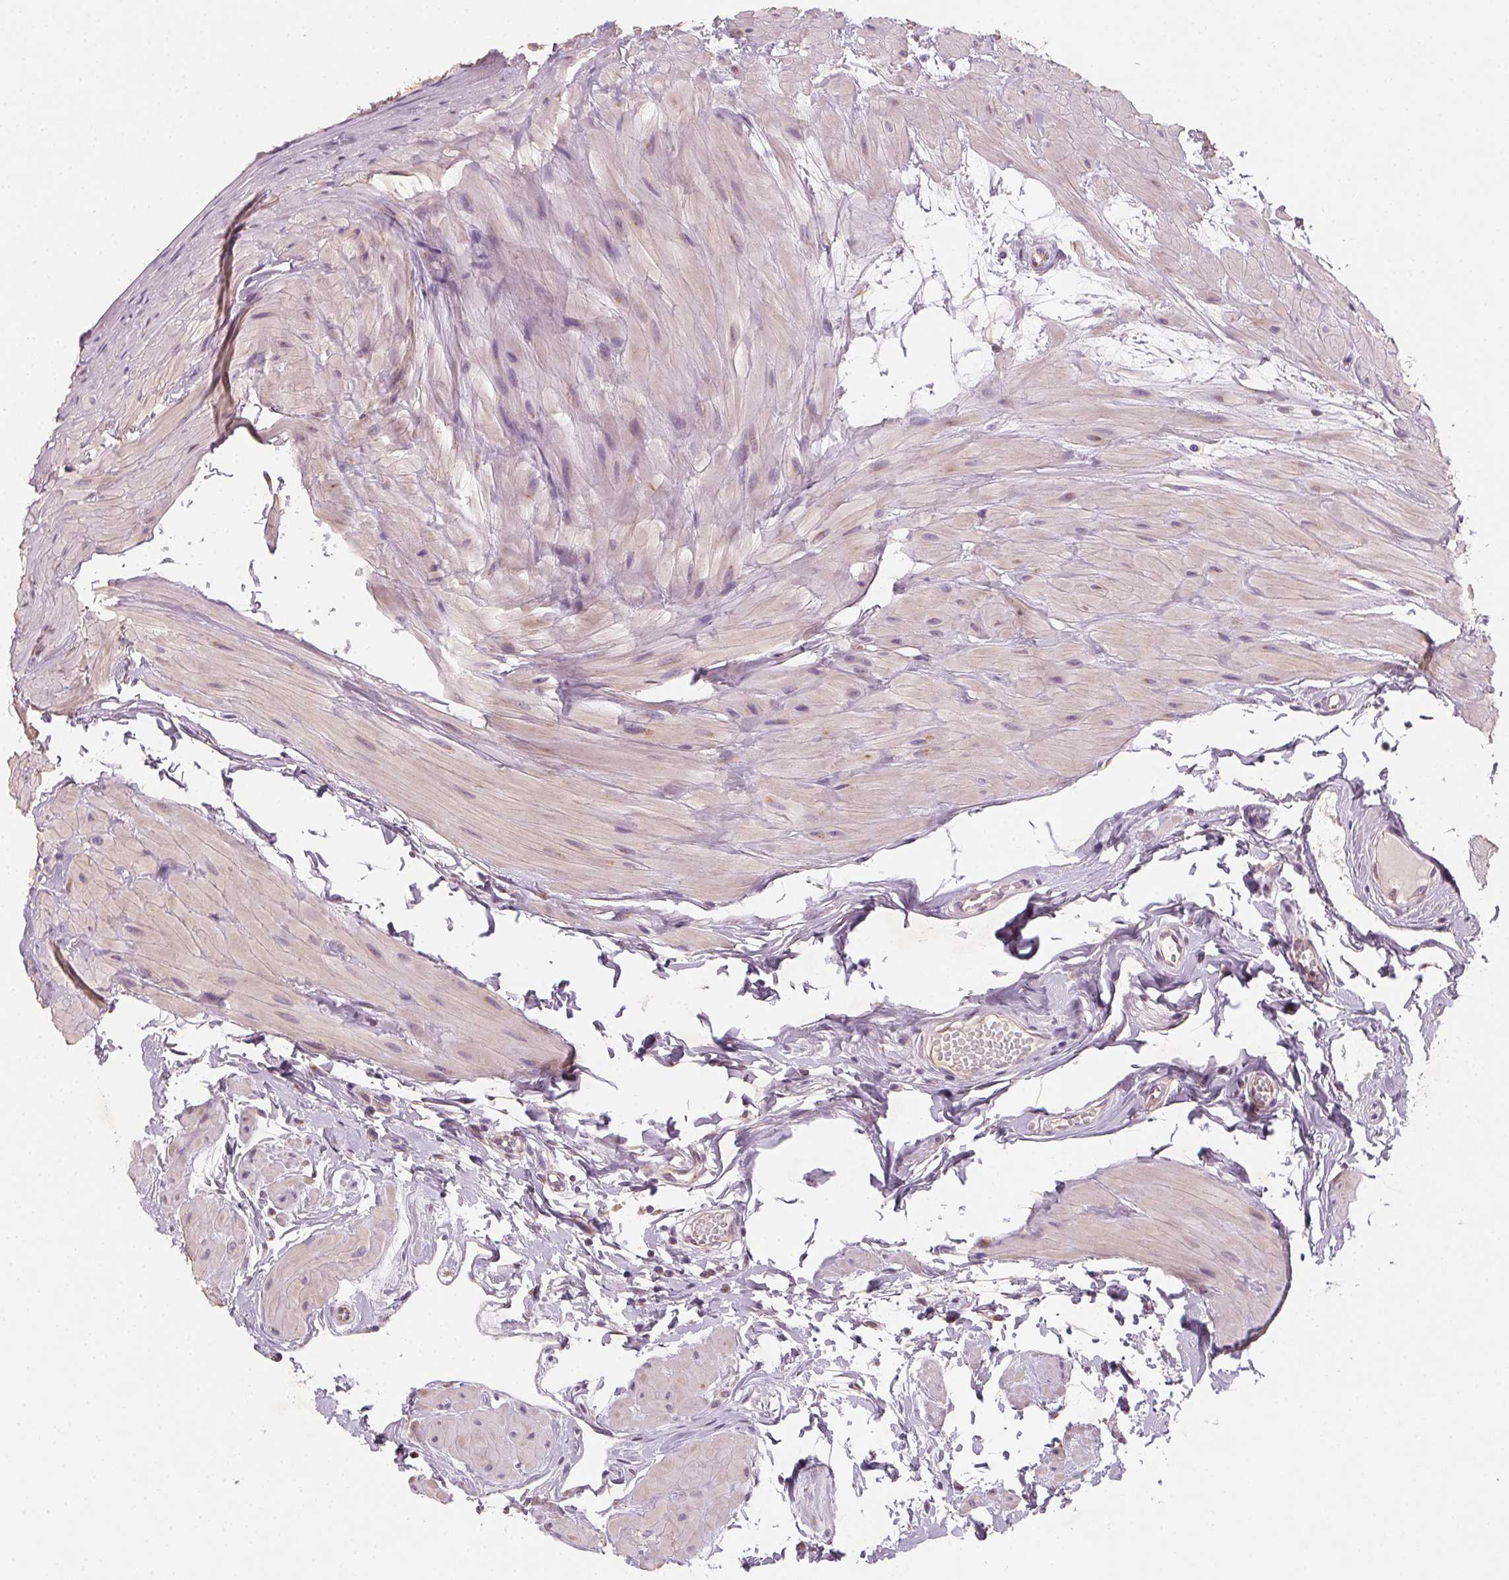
{"staining": {"intensity": "negative", "quantity": "none", "location": "none"}, "tissue": "epididymis", "cell_type": "Glandular cells", "image_type": "normal", "snomed": [{"axis": "morphology", "description": "Normal tissue, NOS"}, {"axis": "topography", "description": "Epididymis"}], "caption": "Image shows no significant protein expression in glandular cells of benign epididymis.", "gene": "AP1S1", "patient": {"sex": "male", "age": 33}}